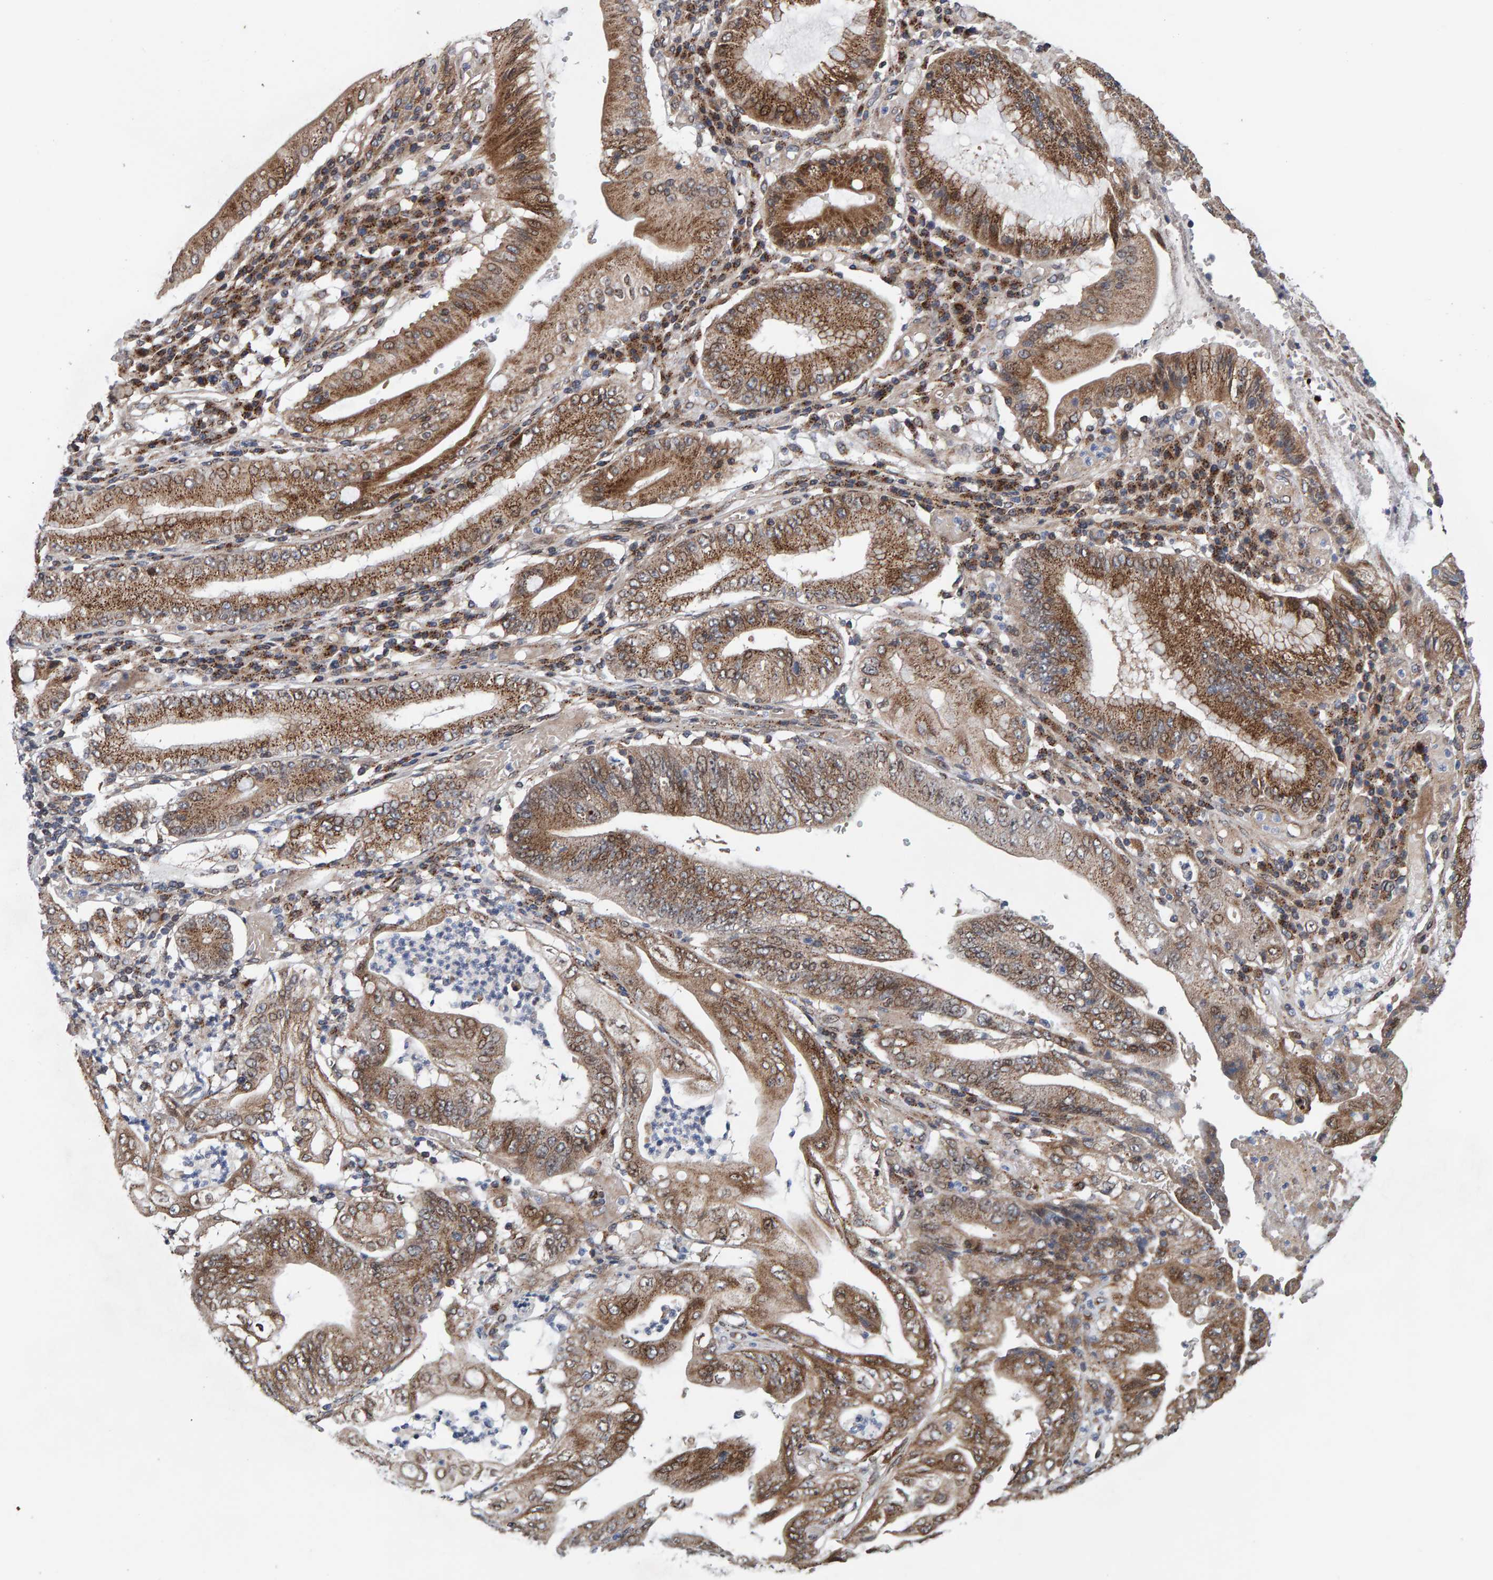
{"staining": {"intensity": "moderate", "quantity": ">75%", "location": "cytoplasmic/membranous"}, "tissue": "stomach cancer", "cell_type": "Tumor cells", "image_type": "cancer", "snomed": [{"axis": "morphology", "description": "Adenocarcinoma, NOS"}, {"axis": "topography", "description": "Stomach"}], "caption": "Moderate cytoplasmic/membranous expression for a protein is present in approximately >75% of tumor cells of stomach cancer (adenocarcinoma) using immunohistochemistry.", "gene": "CCDC25", "patient": {"sex": "female", "age": 73}}